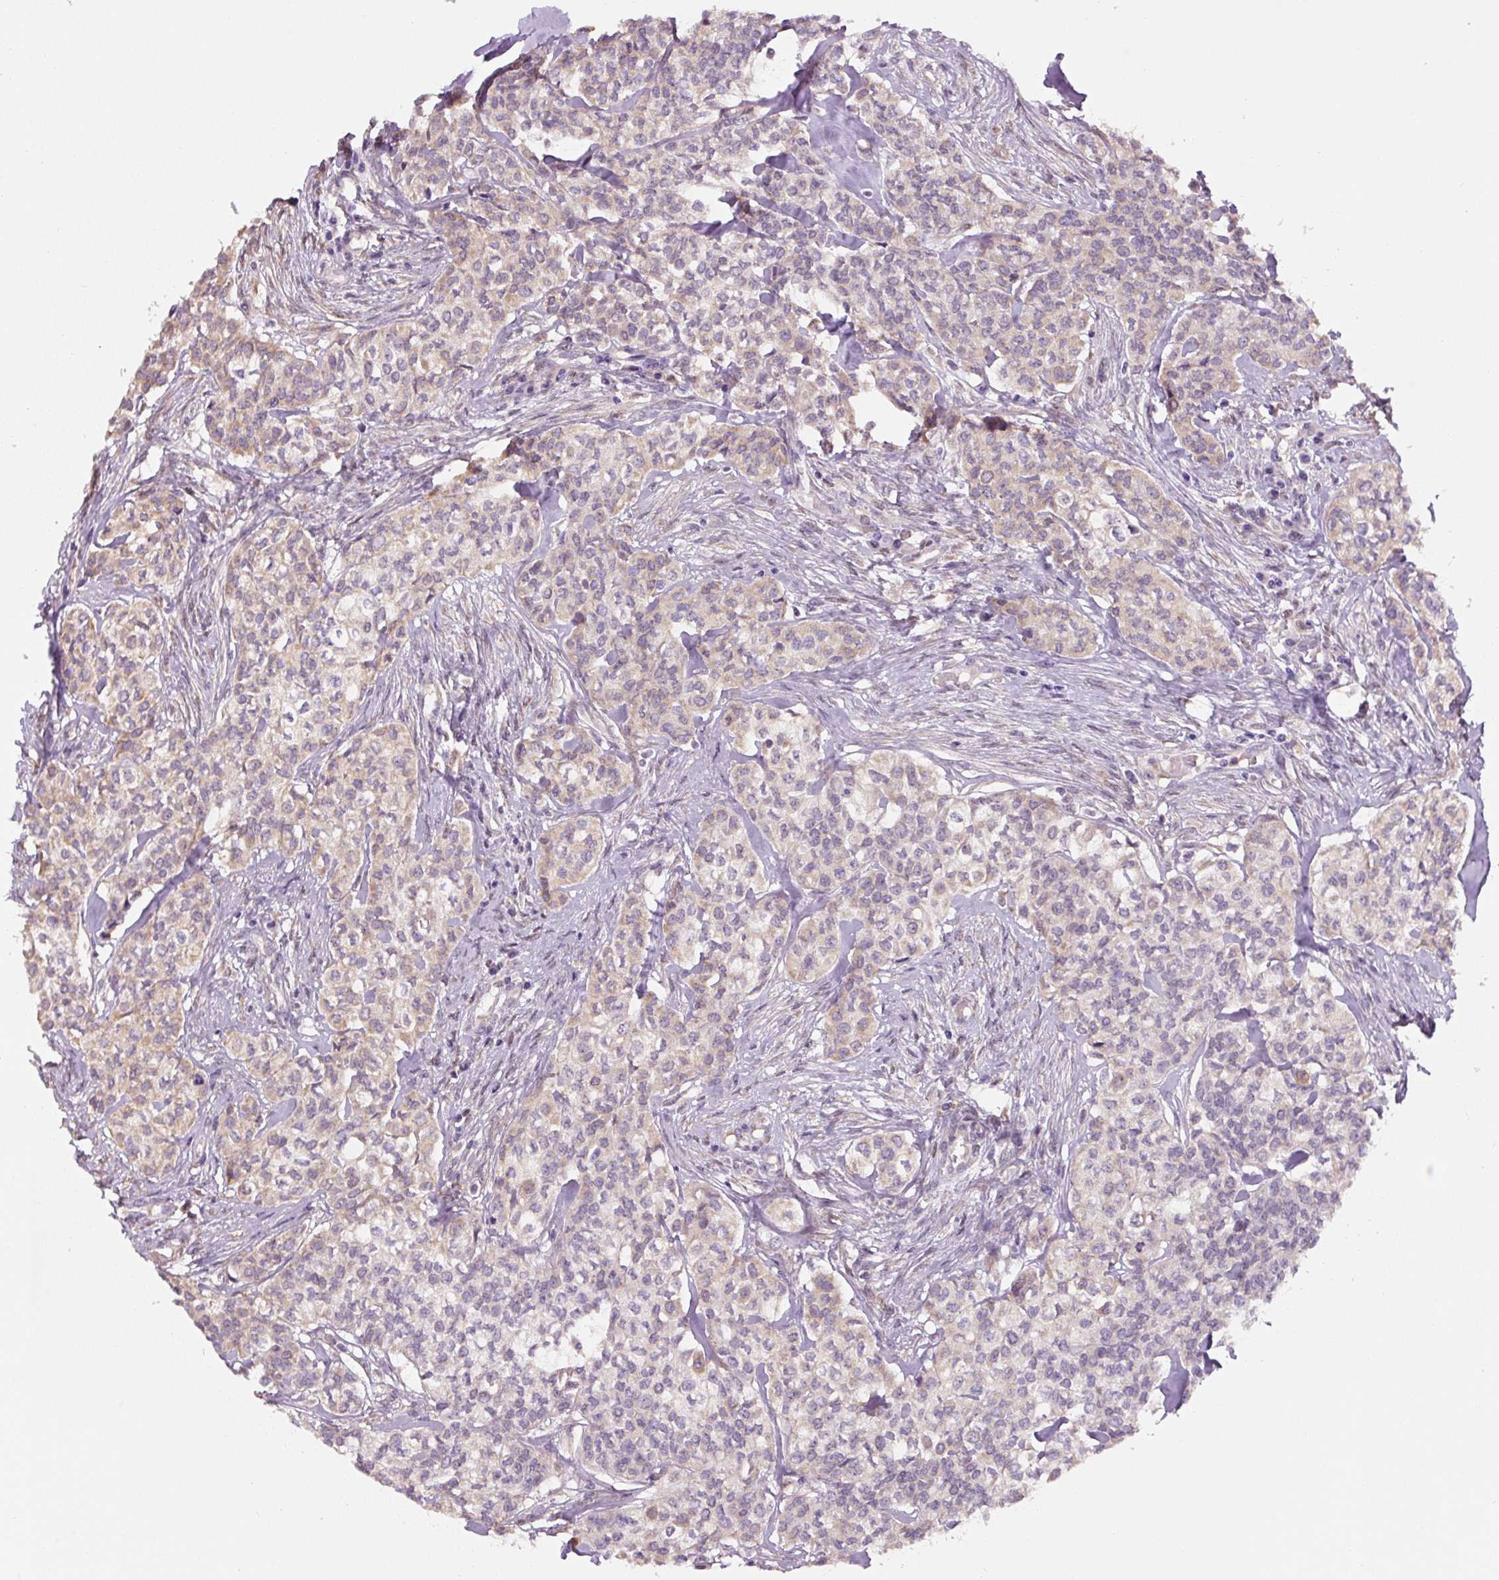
{"staining": {"intensity": "weak", "quantity": "25%-75%", "location": "cytoplasmic/membranous"}, "tissue": "head and neck cancer", "cell_type": "Tumor cells", "image_type": "cancer", "snomed": [{"axis": "morphology", "description": "Adenocarcinoma, NOS"}, {"axis": "topography", "description": "Head-Neck"}], "caption": "Immunohistochemistry of head and neck cancer exhibits low levels of weak cytoplasmic/membranous staining in about 25%-75% of tumor cells.", "gene": "ASRGL1", "patient": {"sex": "male", "age": 81}}